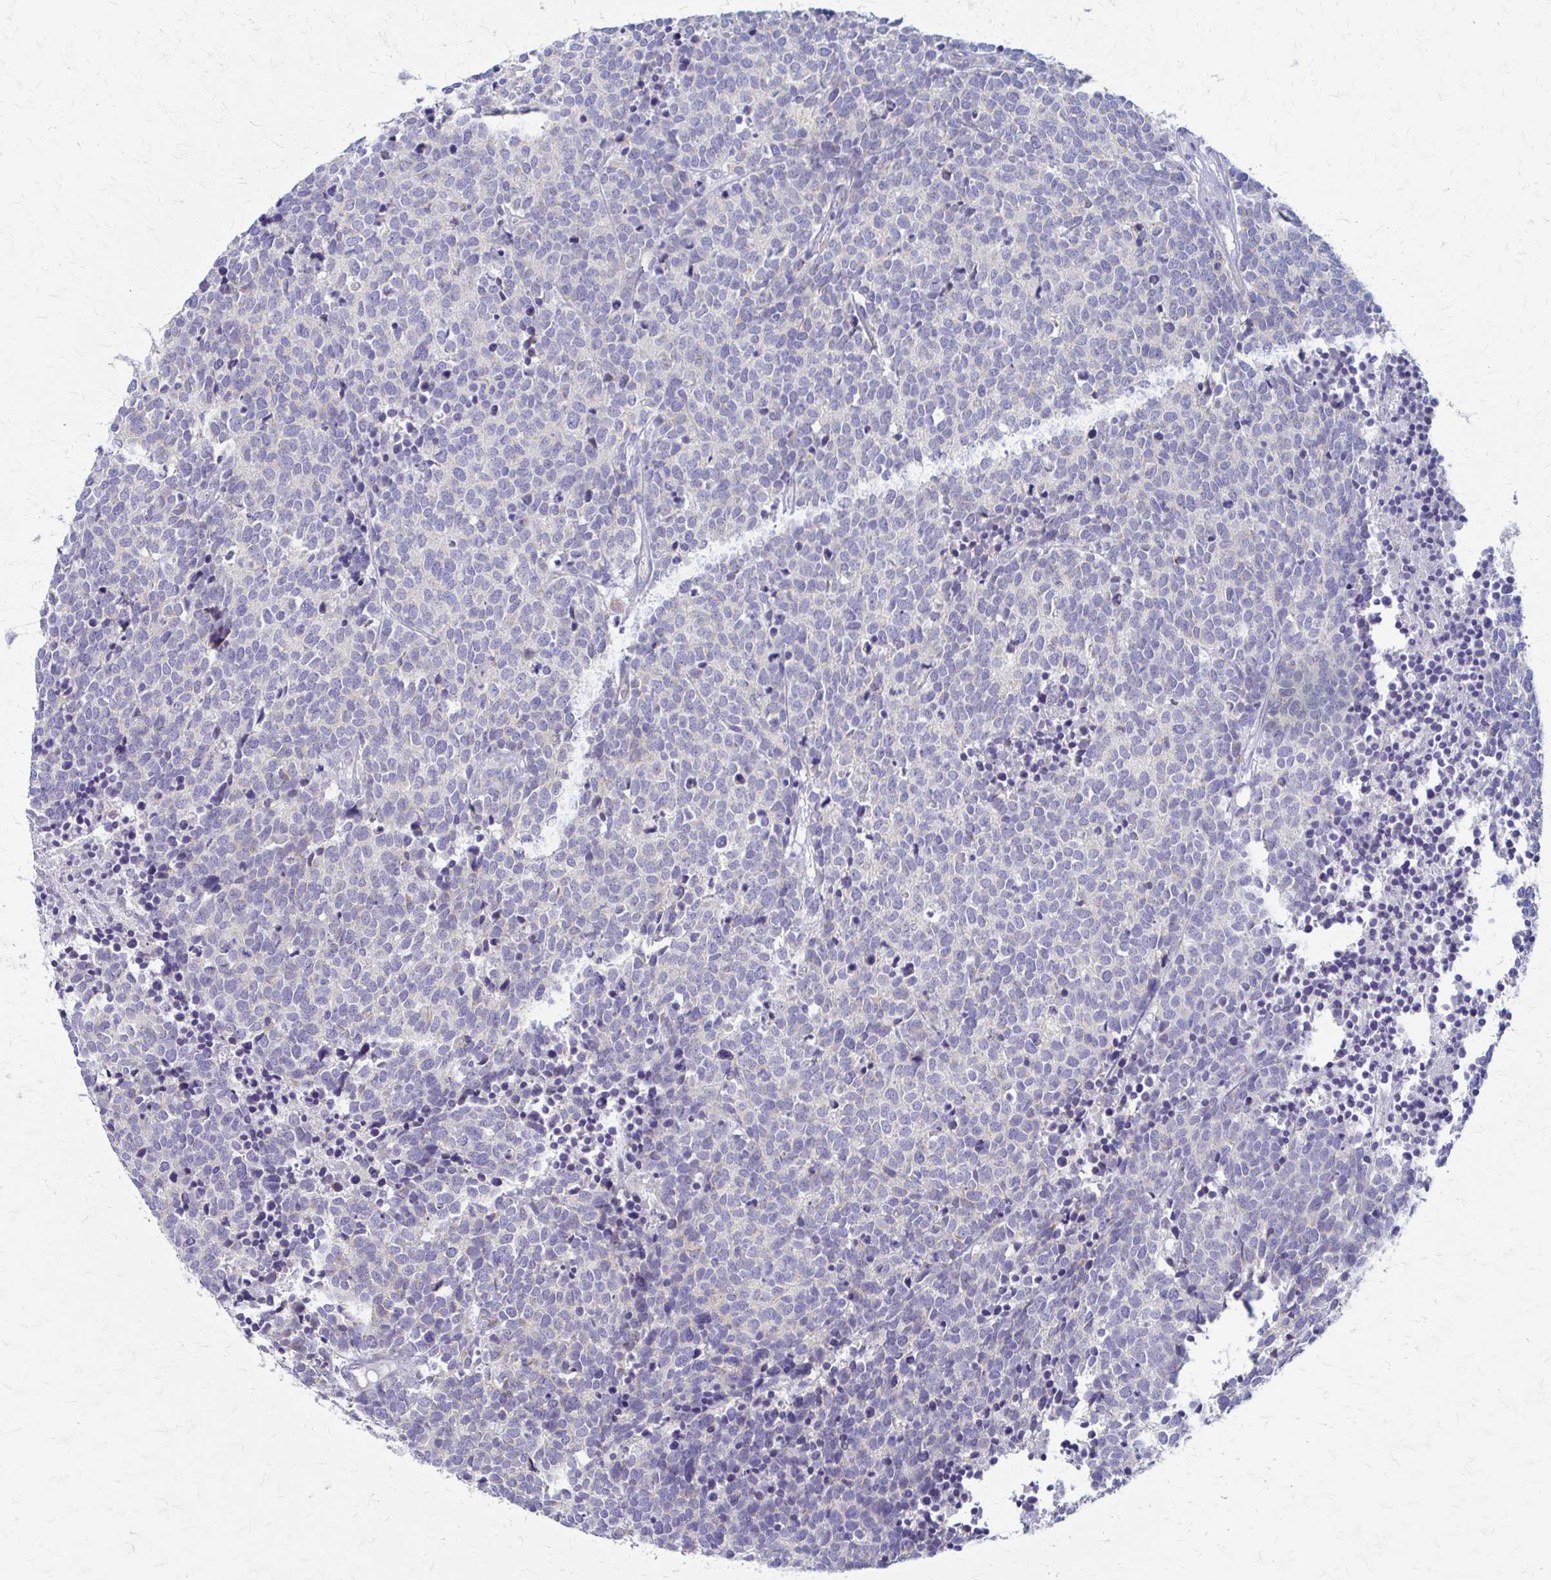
{"staining": {"intensity": "negative", "quantity": "none", "location": "none"}, "tissue": "carcinoid", "cell_type": "Tumor cells", "image_type": "cancer", "snomed": [{"axis": "morphology", "description": "Carcinoid, malignant, NOS"}, {"axis": "topography", "description": "Skin"}], "caption": "Tumor cells show no significant protein positivity in carcinoid (malignant).", "gene": "SAMD13", "patient": {"sex": "female", "age": 79}}